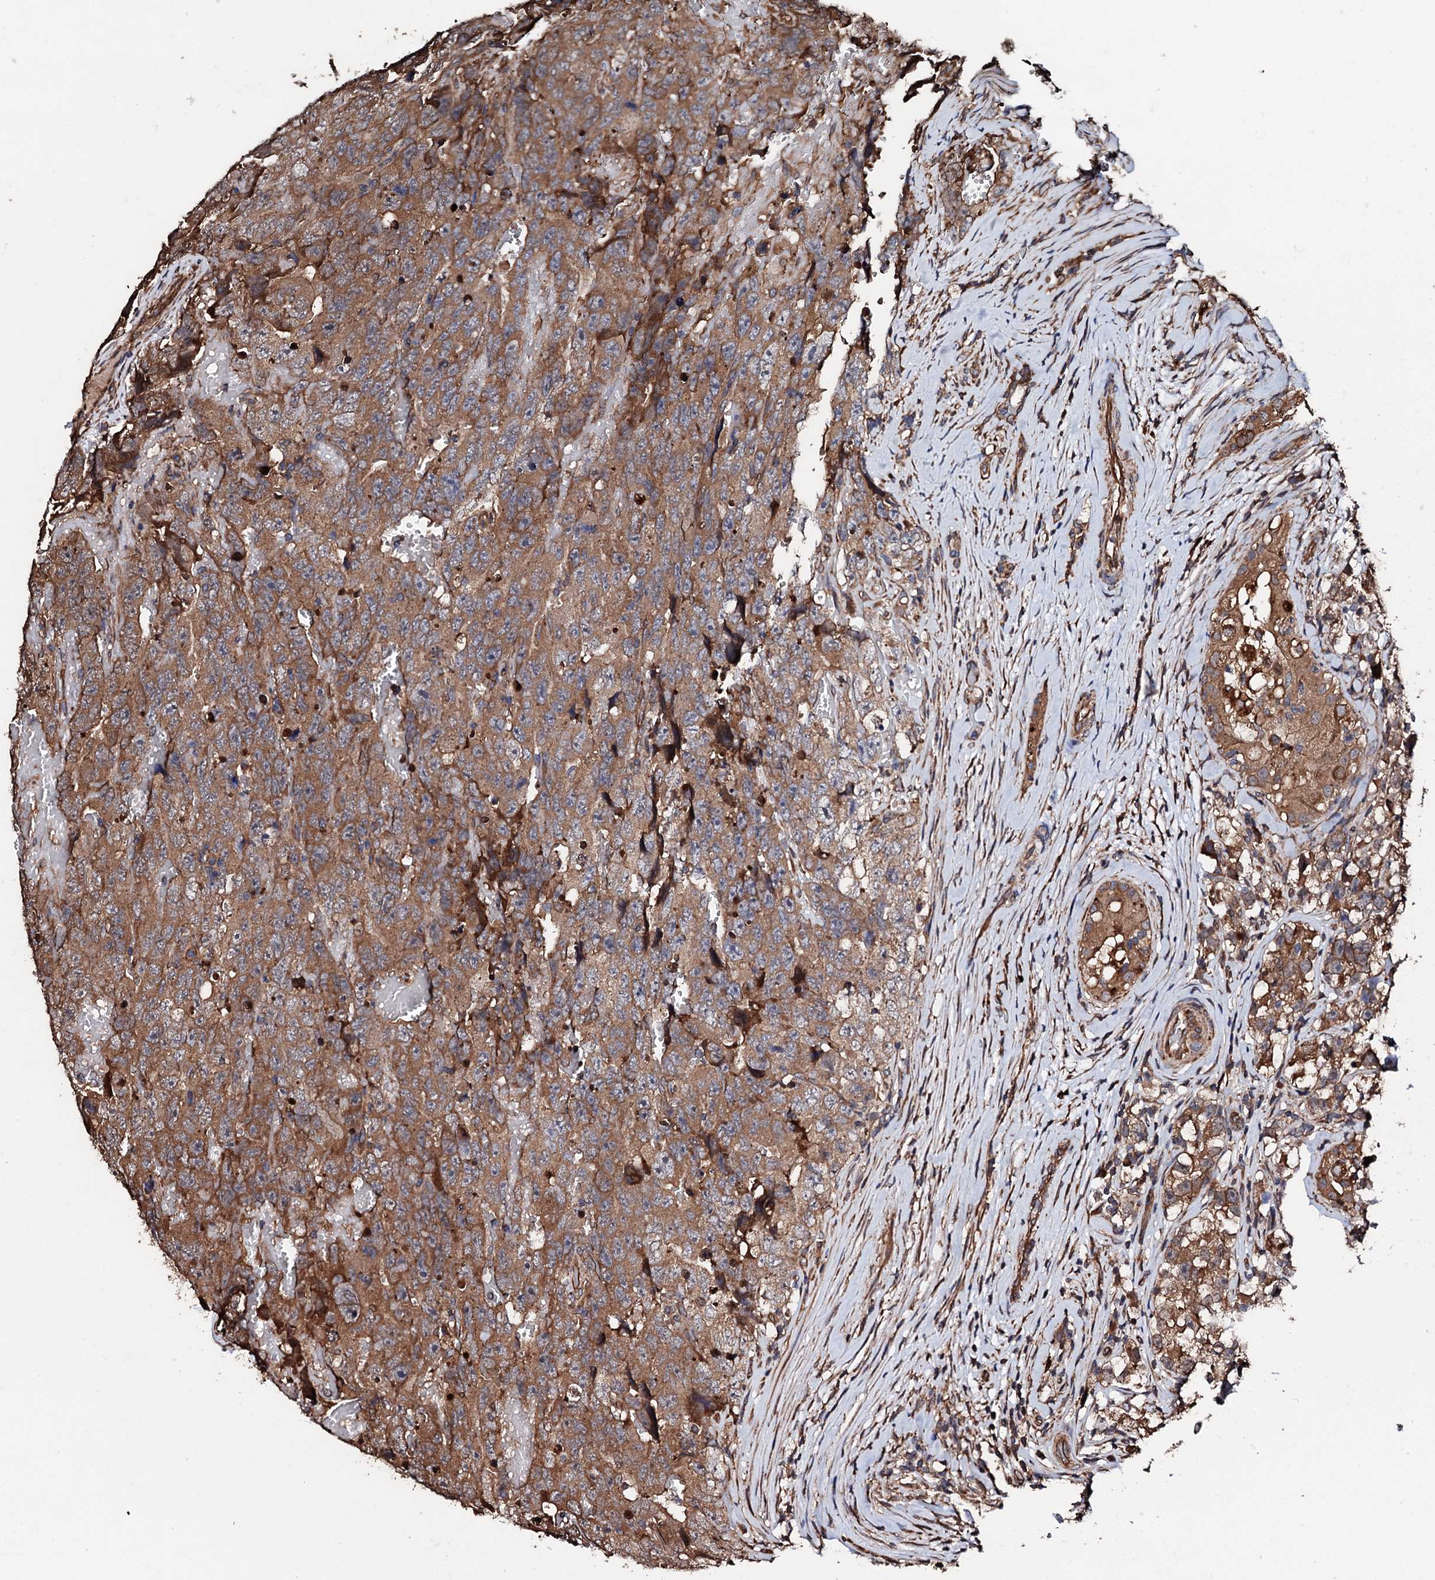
{"staining": {"intensity": "moderate", "quantity": ">75%", "location": "cytoplasmic/membranous"}, "tissue": "testis cancer", "cell_type": "Tumor cells", "image_type": "cancer", "snomed": [{"axis": "morphology", "description": "Carcinoma, Embryonal, NOS"}, {"axis": "topography", "description": "Testis"}], "caption": "The micrograph shows immunohistochemical staining of testis embryonal carcinoma. There is moderate cytoplasmic/membranous staining is seen in about >75% of tumor cells. The staining was performed using DAB (3,3'-diaminobenzidine) to visualize the protein expression in brown, while the nuclei were stained in blue with hematoxylin (Magnification: 20x).", "gene": "CKAP5", "patient": {"sex": "male", "age": 45}}